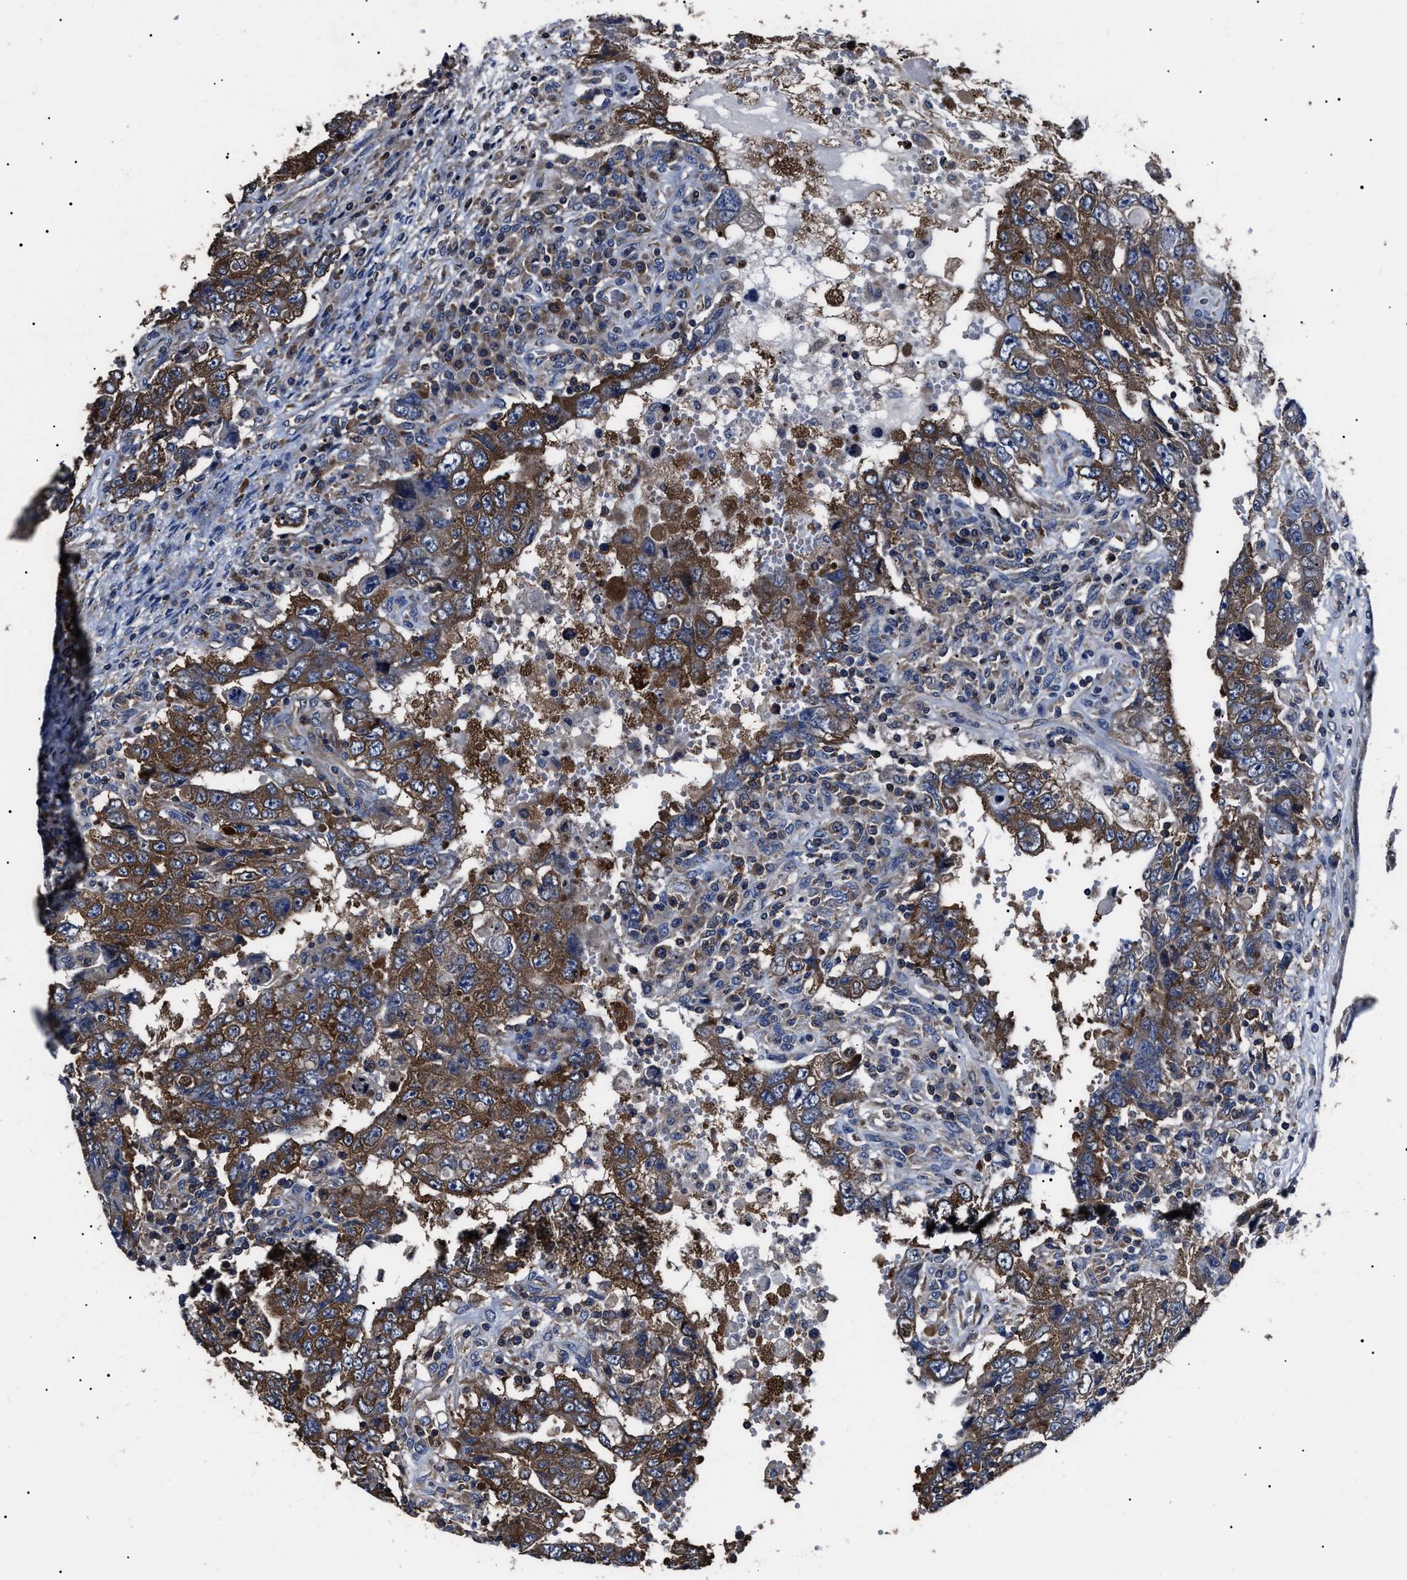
{"staining": {"intensity": "moderate", "quantity": ">75%", "location": "cytoplasmic/membranous"}, "tissue": "testis cancer", "cell_type": "Tumor cells", "image_type": "cancer", "snomed": [{"axis": "morphology", "description": "Carcinoma, Embryonal, NOS"}, {"axis": "topography", "description": "Testis"}], "caption": "Embryonal carcinoma (testis) was stained to show a protein in brown. There is medium levels of moderate cytoplasmic/membranous staining in about >75% of tumor cells.", "gene": "CCT8", "patient": {"sex": "male", "age": 26}}